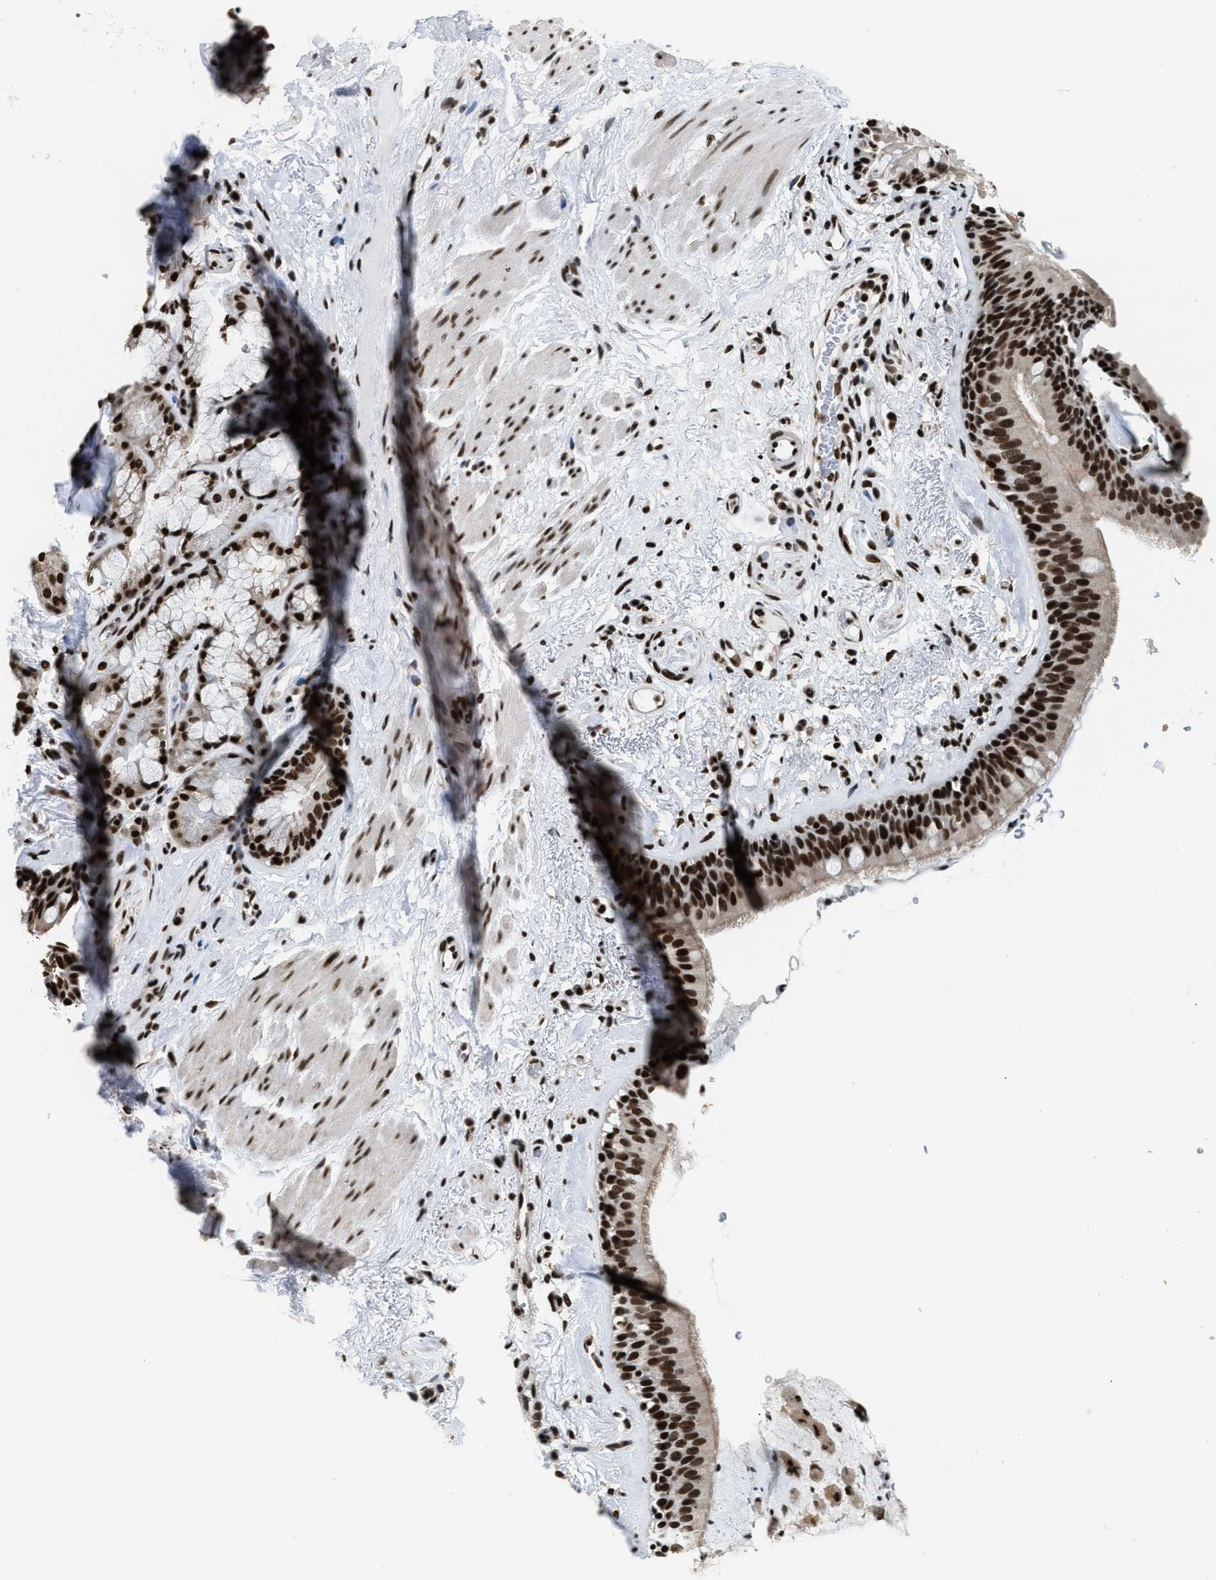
{"staining": {"intensity": "strong", "quantity": ">75%", "location": "nuclear"}, "tissue": "bronchus", "cell_type": "Respiratory epithelial cells", "image_type": "normal", "snomed": [{"axis": "morphology", "description": "Normal tissue, NOS"}, {"axis": "topography", "description": "Cartilage tissue"}], "caption": "A photomicrograph of human bronchus stained for a protein reveals strong nuclear brown staining in respiratory epithelial cells.", "gene": "RAD21", "patient": {"sex": "female", "age": 63}}